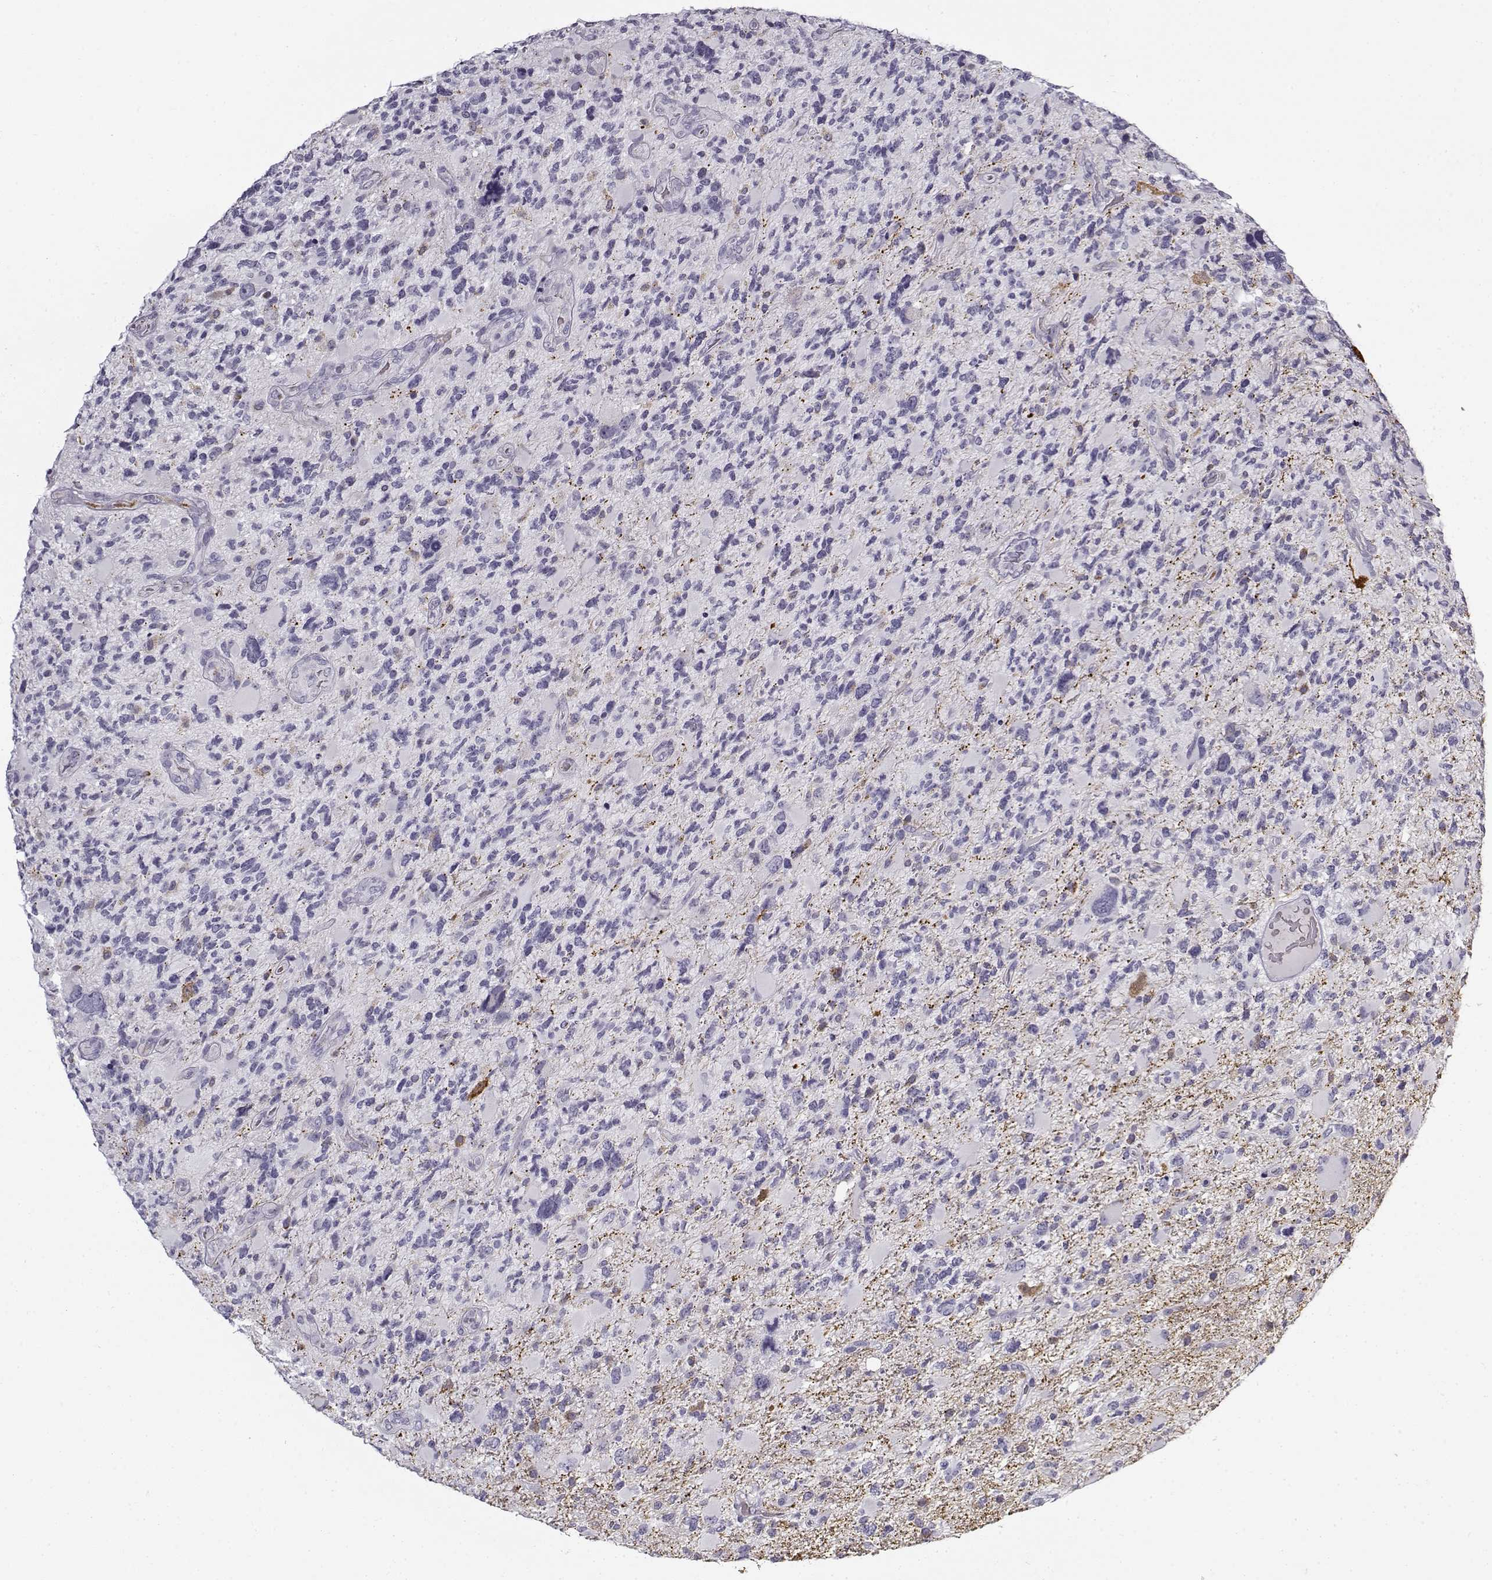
{"staining": {"intensity": "negative", "quantity": "none", "location": "none"}, "tissue": "glioma", "cell_type": "Tumor cells", "image_type": "cancer", "snomed": [{"axis": "morphology", "description": "Glioma, malignant, High grade"}, {"axis": "topography", "description": "Brain"}], "caption": "Tumor cells are negative for protein expression in human malignant high-grade glioma.", "gene": "SNCA", "patient": {"sex": "female", "age": 71}}